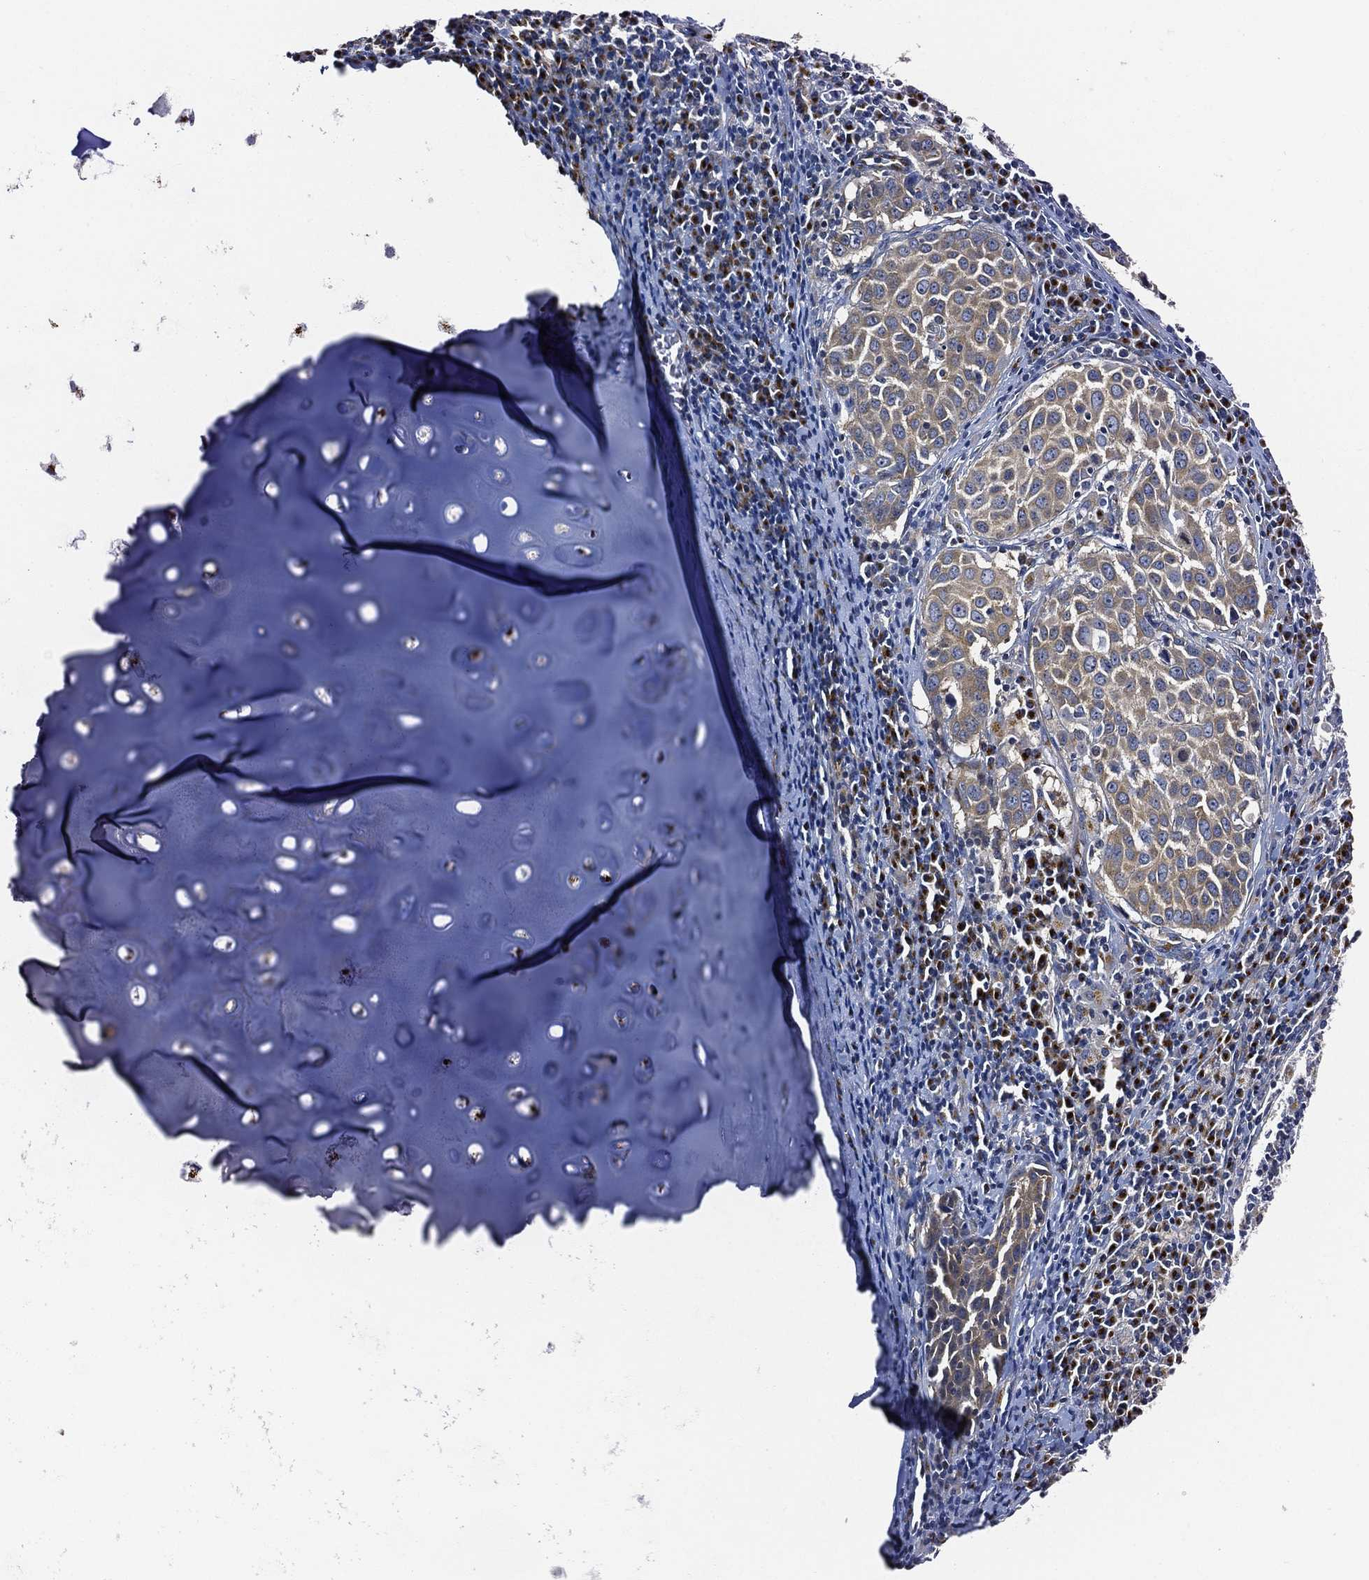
{"staining": {"intensity": "moderate", "quantity": ">75%", "location": "cytoplasmic/membranous"}, "tissue": "lung cancer", "cell_type": "Tumor cells", "image_type": "cancer", "snomed": [{"axis": "morphology", "description": "Squamous cell carcinoma, NOS"}, {"axis": "topography", "description": "Lung"}], "caption": "The photomicrograph displays staining of lung cancer, revealing moderate cytoplasmic/membranous protein positivity (brown color) within tumor cells.", "gene": "TICAM1", "patient": {"sex": "male", "age": 57}}